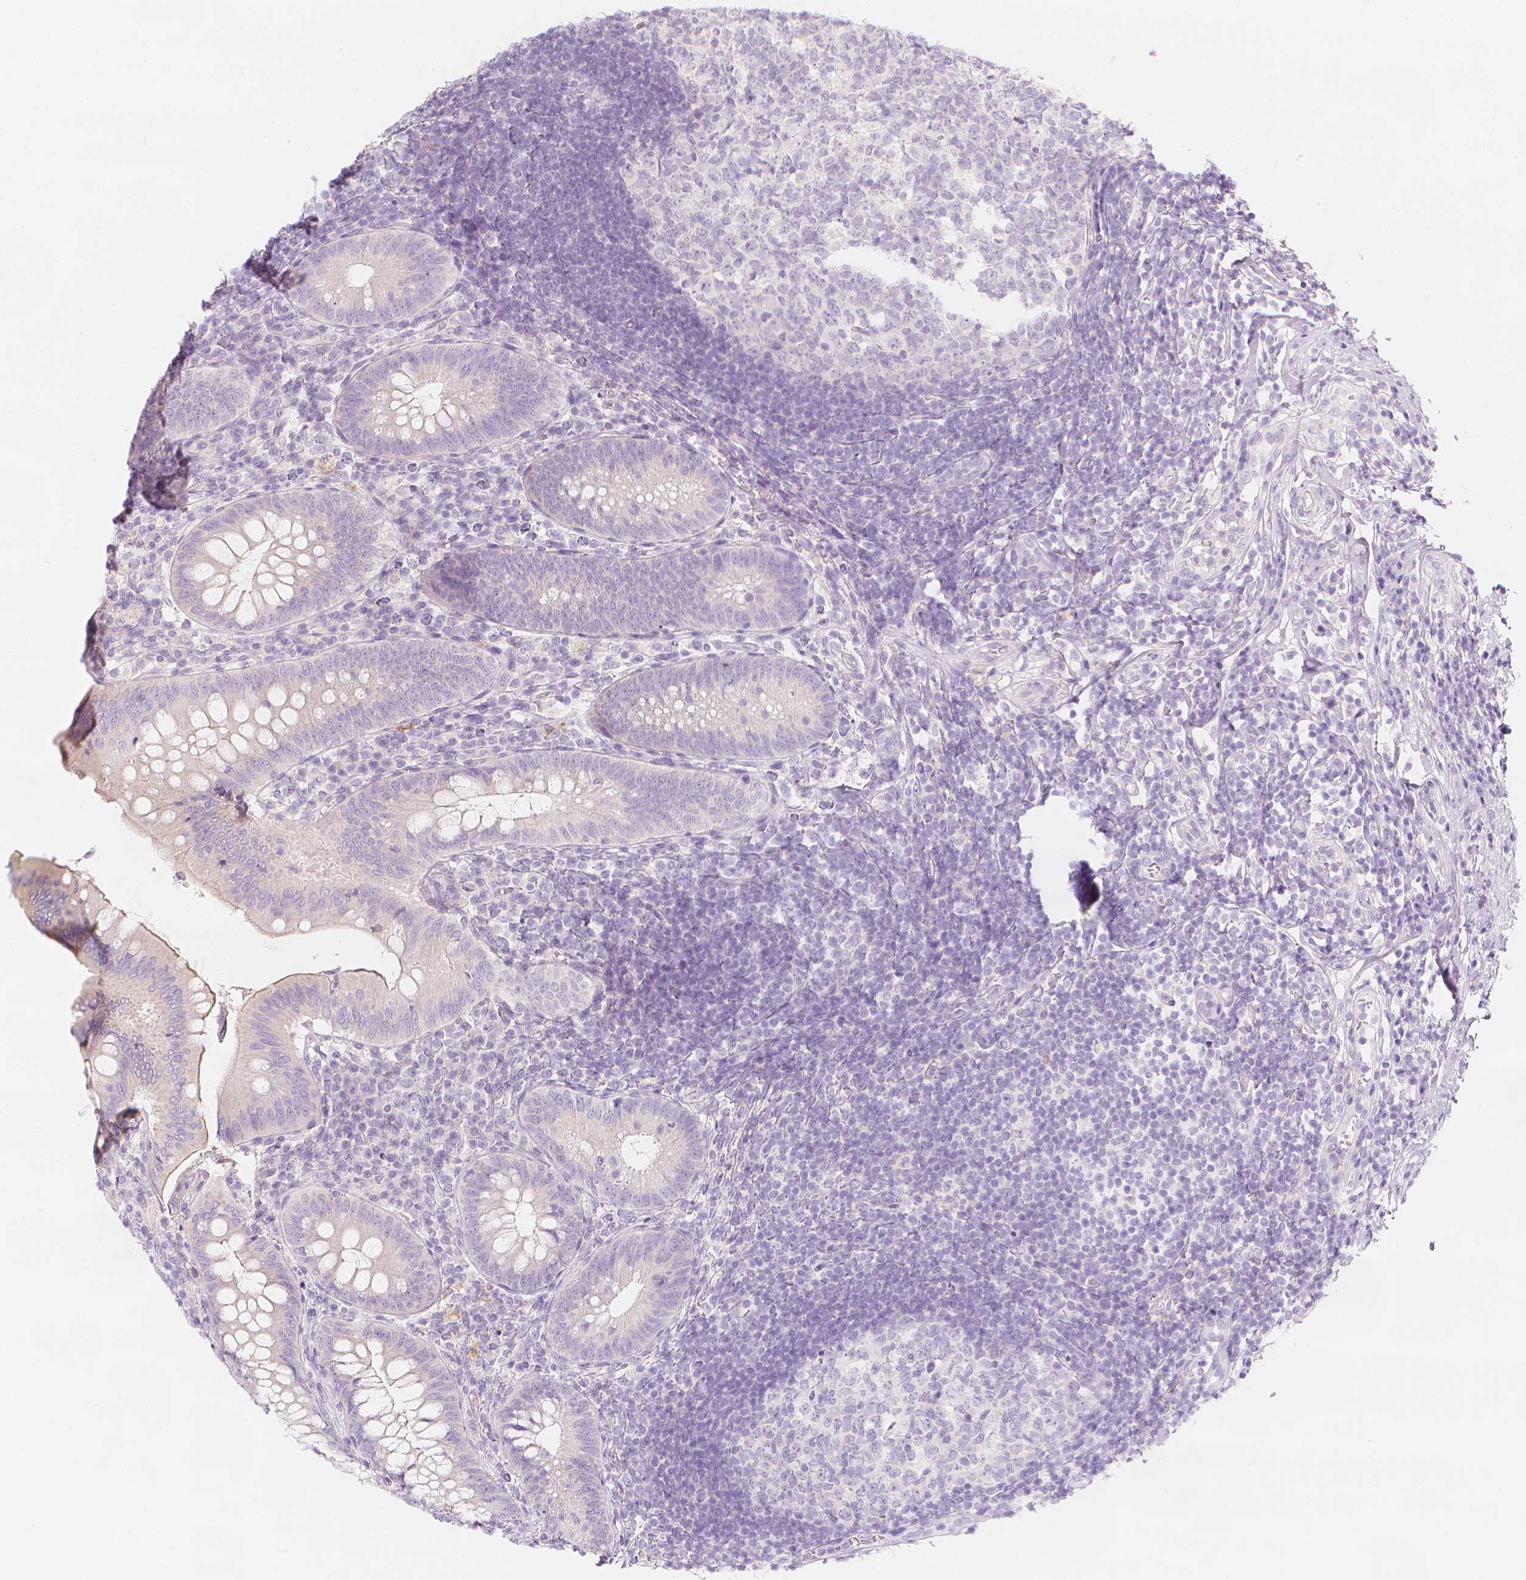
{"staining": {"intensity": "negative", "quantity": "none", "location": "none"}, "tissue": "appendix", "cell_type": "Glandular cells", "image_type": "normal", "snomed": [{"axis": "morphology", "description": "Normal tissue, NOS"}, {"axis": "morphology", "description": "Inflammation, NOS"}, {"axis": "topography", "description": "Appendix"}], "caption": "This is an IHC histopathology image of normal human appendix. There is no staining in glandular cells.", "gene": "RBFOX1", "patient": {"sex": "male", "age": 16}}